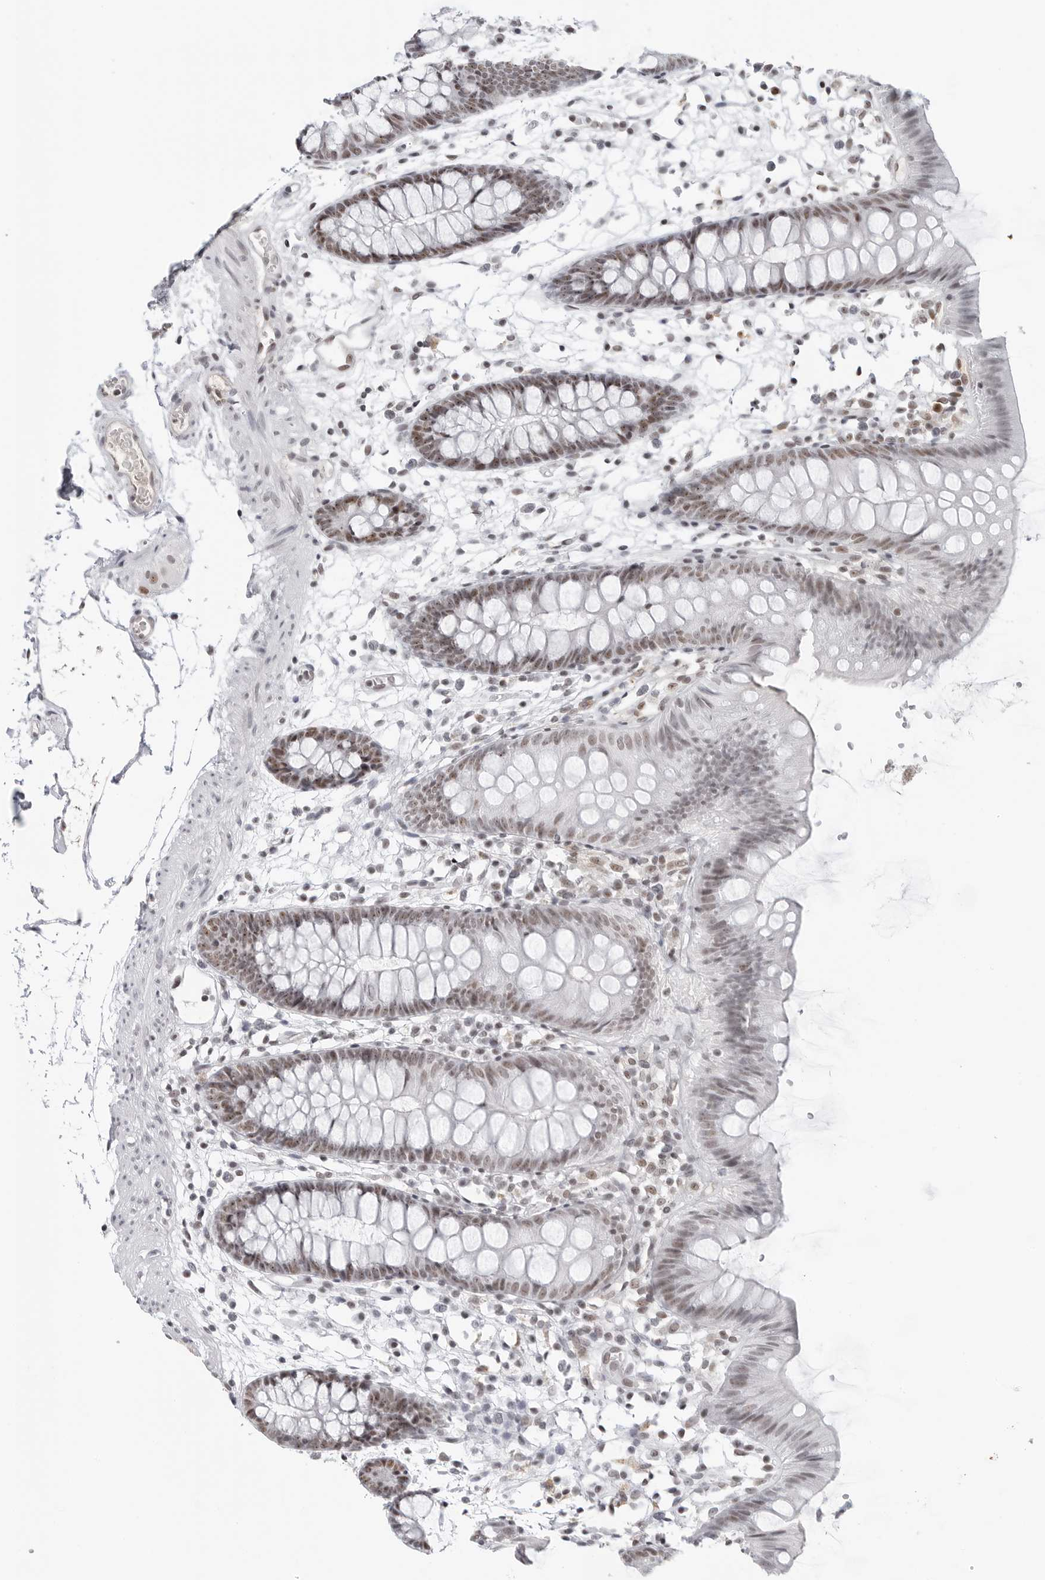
{"staining": {"intensity": "weak", "quantity": "25%-75%", "location": "nuclear"}, "tissue": "colon", "cell_type": "Endothelial cells", "image_type": "normal", "snomed": [{"axis": "morphology", "description": "Normal tissue, NOS"}, {"axis": "topography", "description": "Colon"}], "caption": "Protein analysis of unremarkable colon shows weak nuclear staining in about 25%-75% of endothelial cells. The staining was performed using DAB, with brown indicating positive protein expression. Nuclei are stained blue with hematoxylin.", "gene": "WRAP53", "patient": {"sex": "male", "age": 56}}